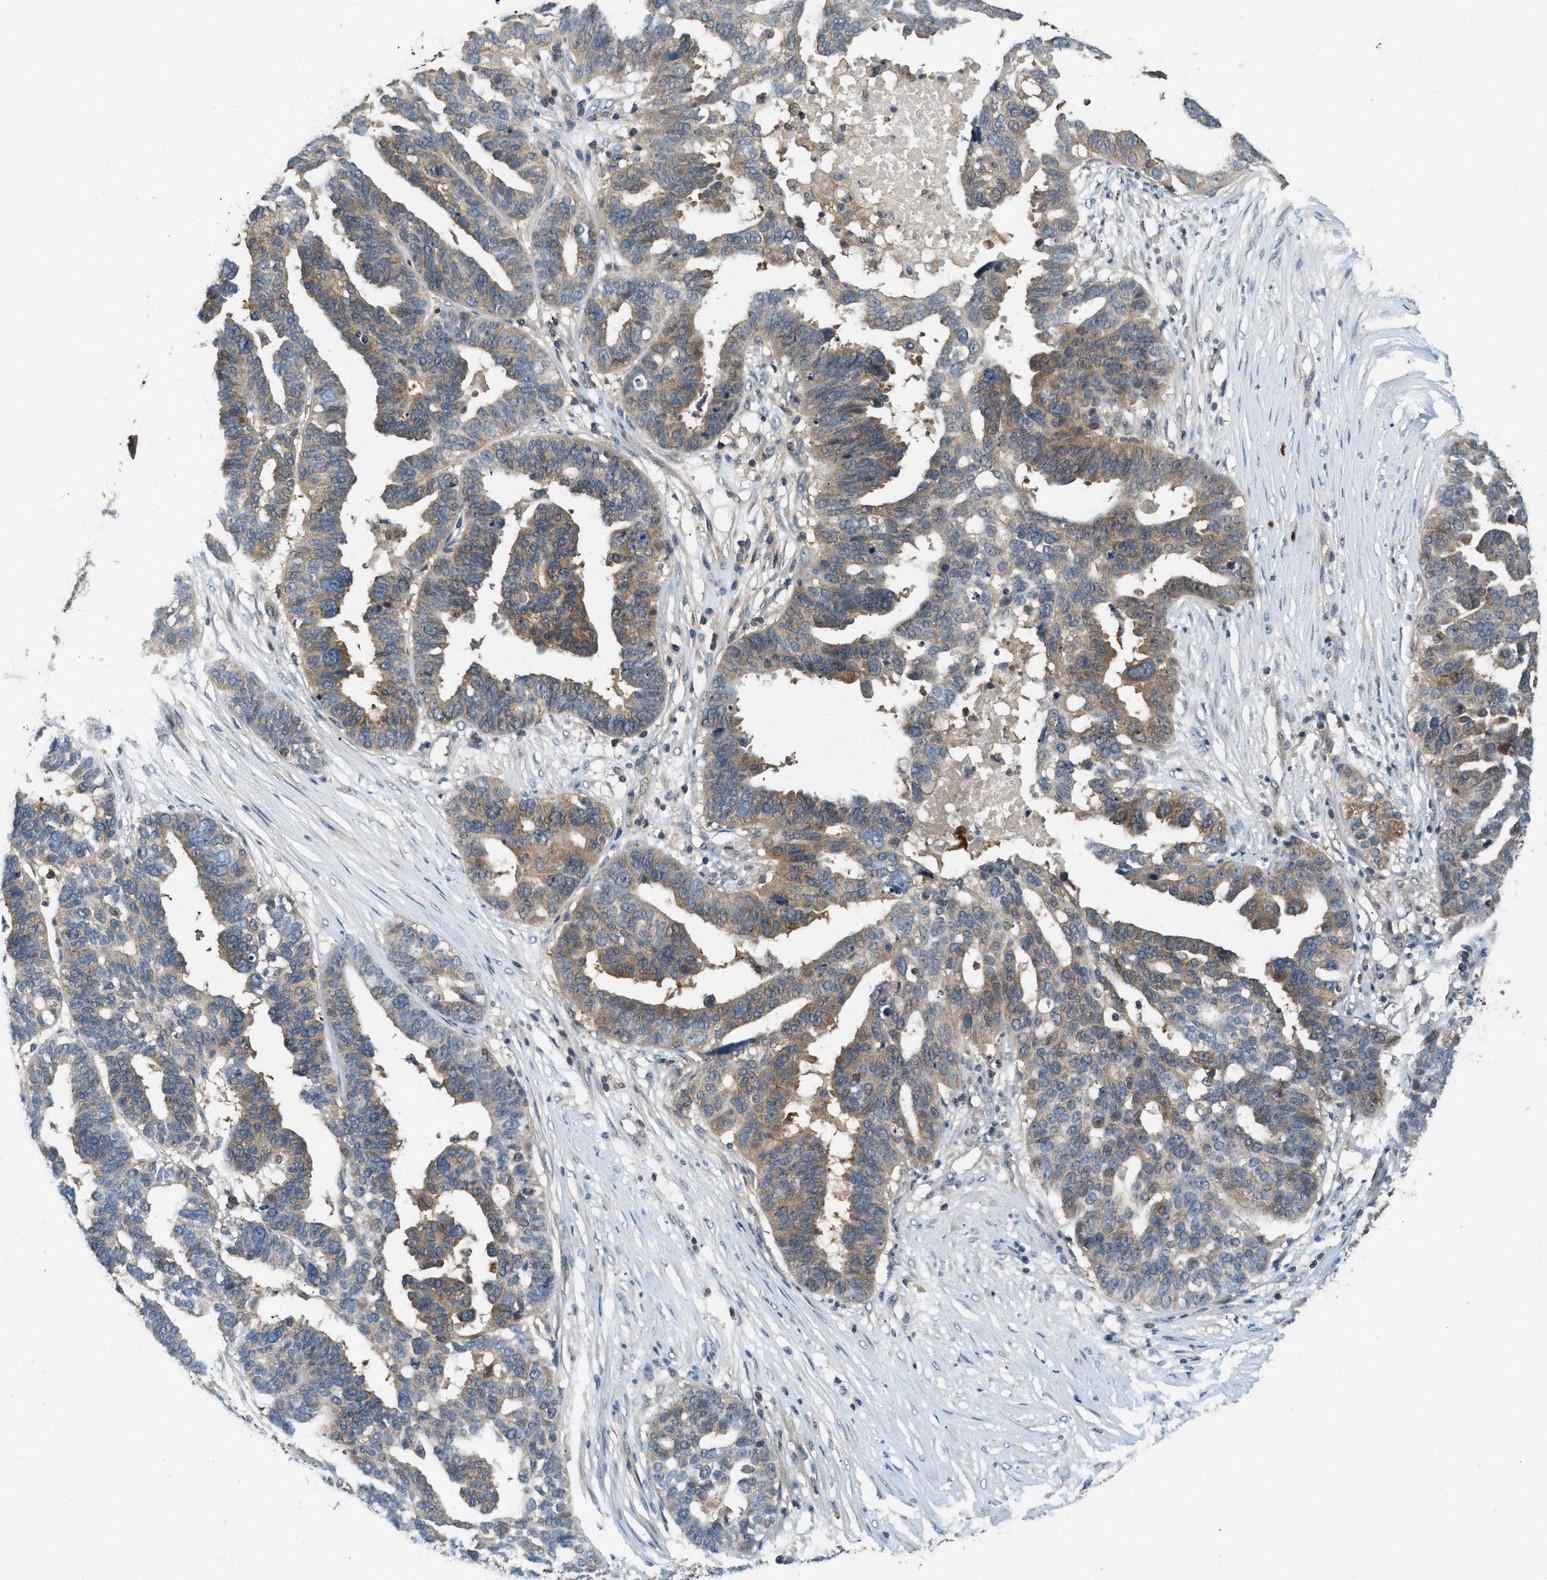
{"staining": {"intensity": "moderate", "quantity": ">75%", "location": "cytoplasmic/membranous"}, "tissue": "ovarian cancer", "cell_type": "Tumor cells", "image_type": "cancer", "snomed": [{"axis": "morphology", "description": "Cystadenocarcinoma, serous, NOS"}, {"axis": "topography", "description": "Ovary"}], "caption": "Protein staining of ovarian cancer tissue shows moderate cytoplasmic/membranous expression in about >75% of tumor cells.", "gene": "GMPPB", "patient": {"sex": "female", "age": 59}}